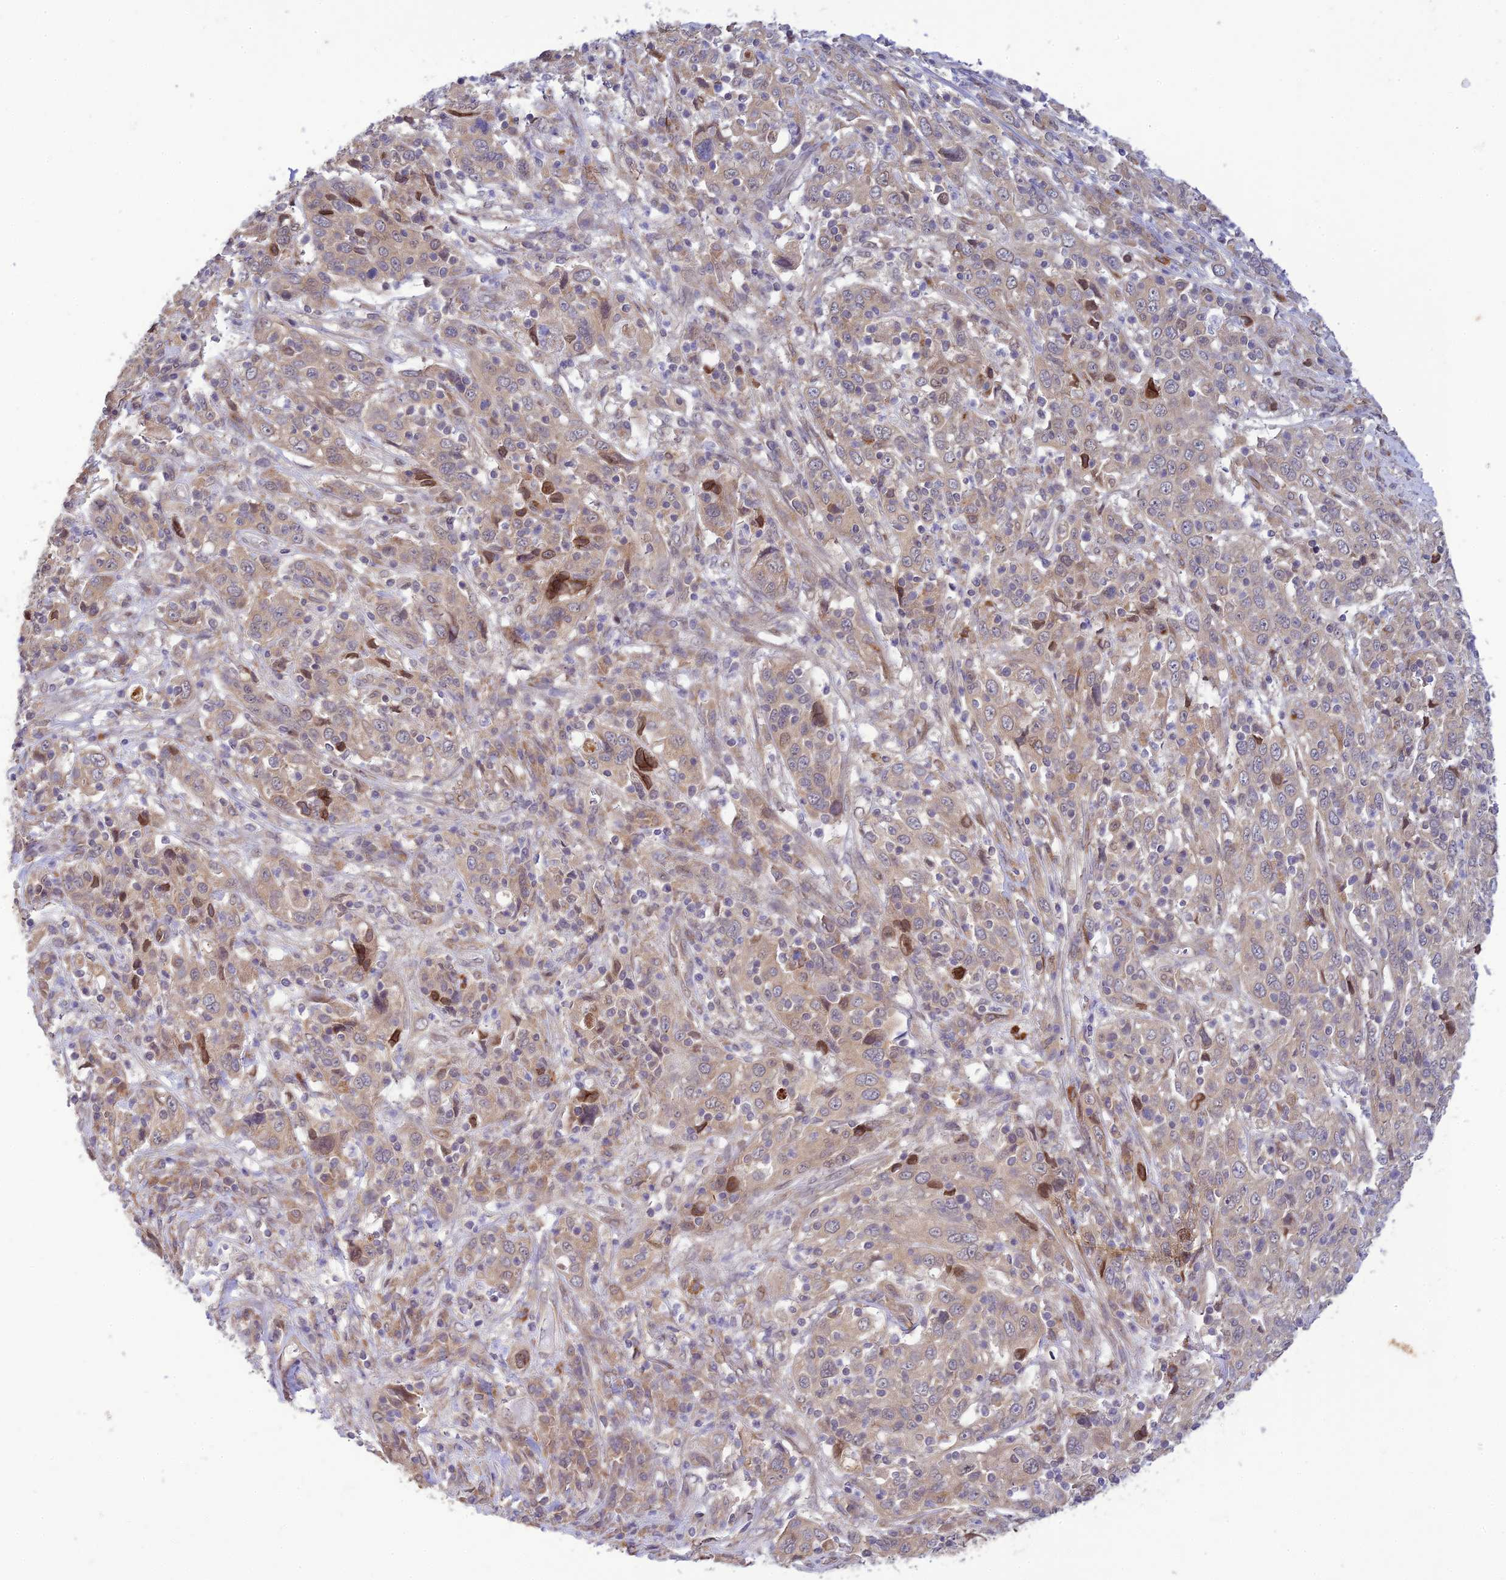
{"staining": {"intensity": "moderate", "quantity": "<25%", "location": "nuclear"}, "tissue": "cervical cancer", "cell_type": "Tumor cells", "image_type": "cancer", "snomed": [{"axis": "morphology", "description": "Squamous cell carcinoma, NOS"}, {"axis": "topography", "description": "Cervix"}], "caption": "Tumor cells display low levels of moderate nuclear positivity in approximately <25% of cells in cervical squamous cell carcinoma.", "gene": "SKIC8", "patient": {"sex": "female", "age": 46}}